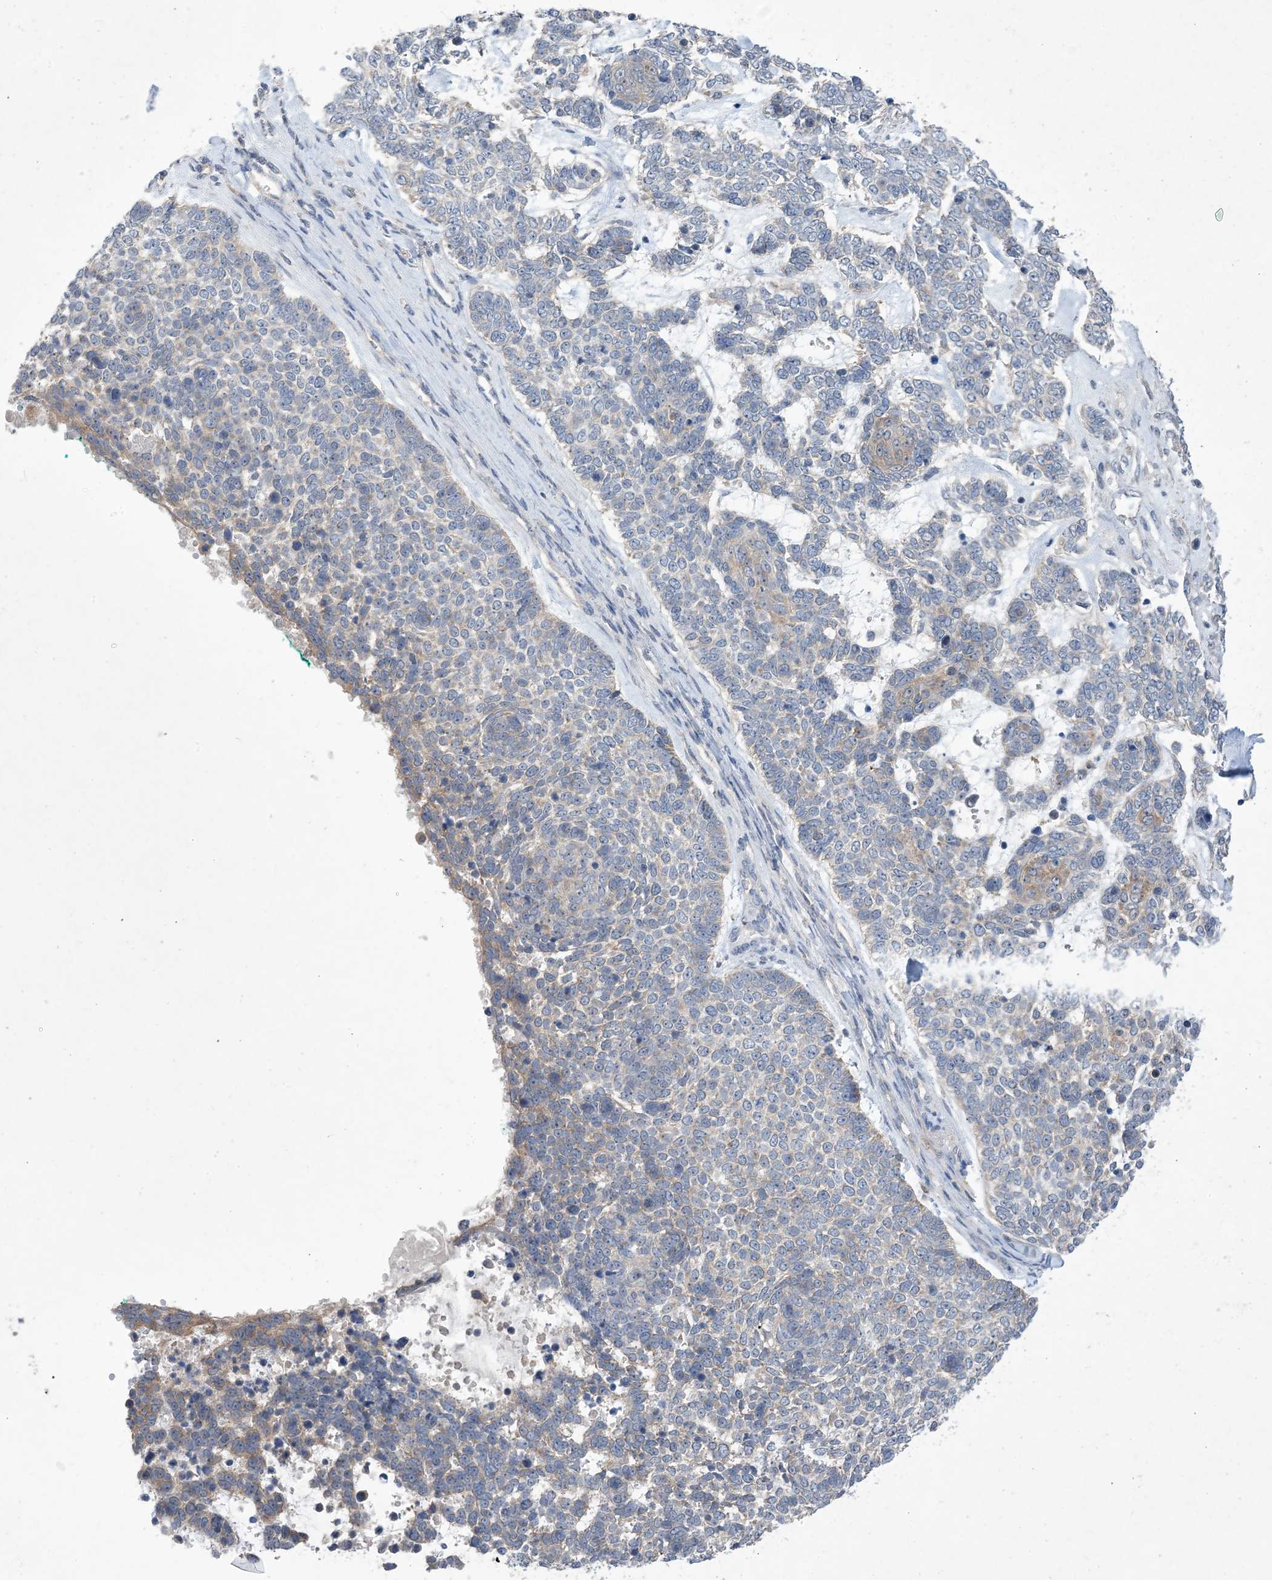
{"staining": {"intensity": "negative", "quantity": "none", "location": "none"}, "tissue": "skin cancer", "cell_type": "Tumor cells", "image_type": "cancer", "snomed": [{"axis": "morphology", "description": "Basal cell carcinoma"}, {"axis": "topography", "description": "Skin"}], "caption": "Human skin basal cell carcinoma stained for a protein using immunohistochemistry (IHC) displays no expression in tumor cells.", "gene": "EHBP1", "patient": {"sex": "female", "age": 81}}